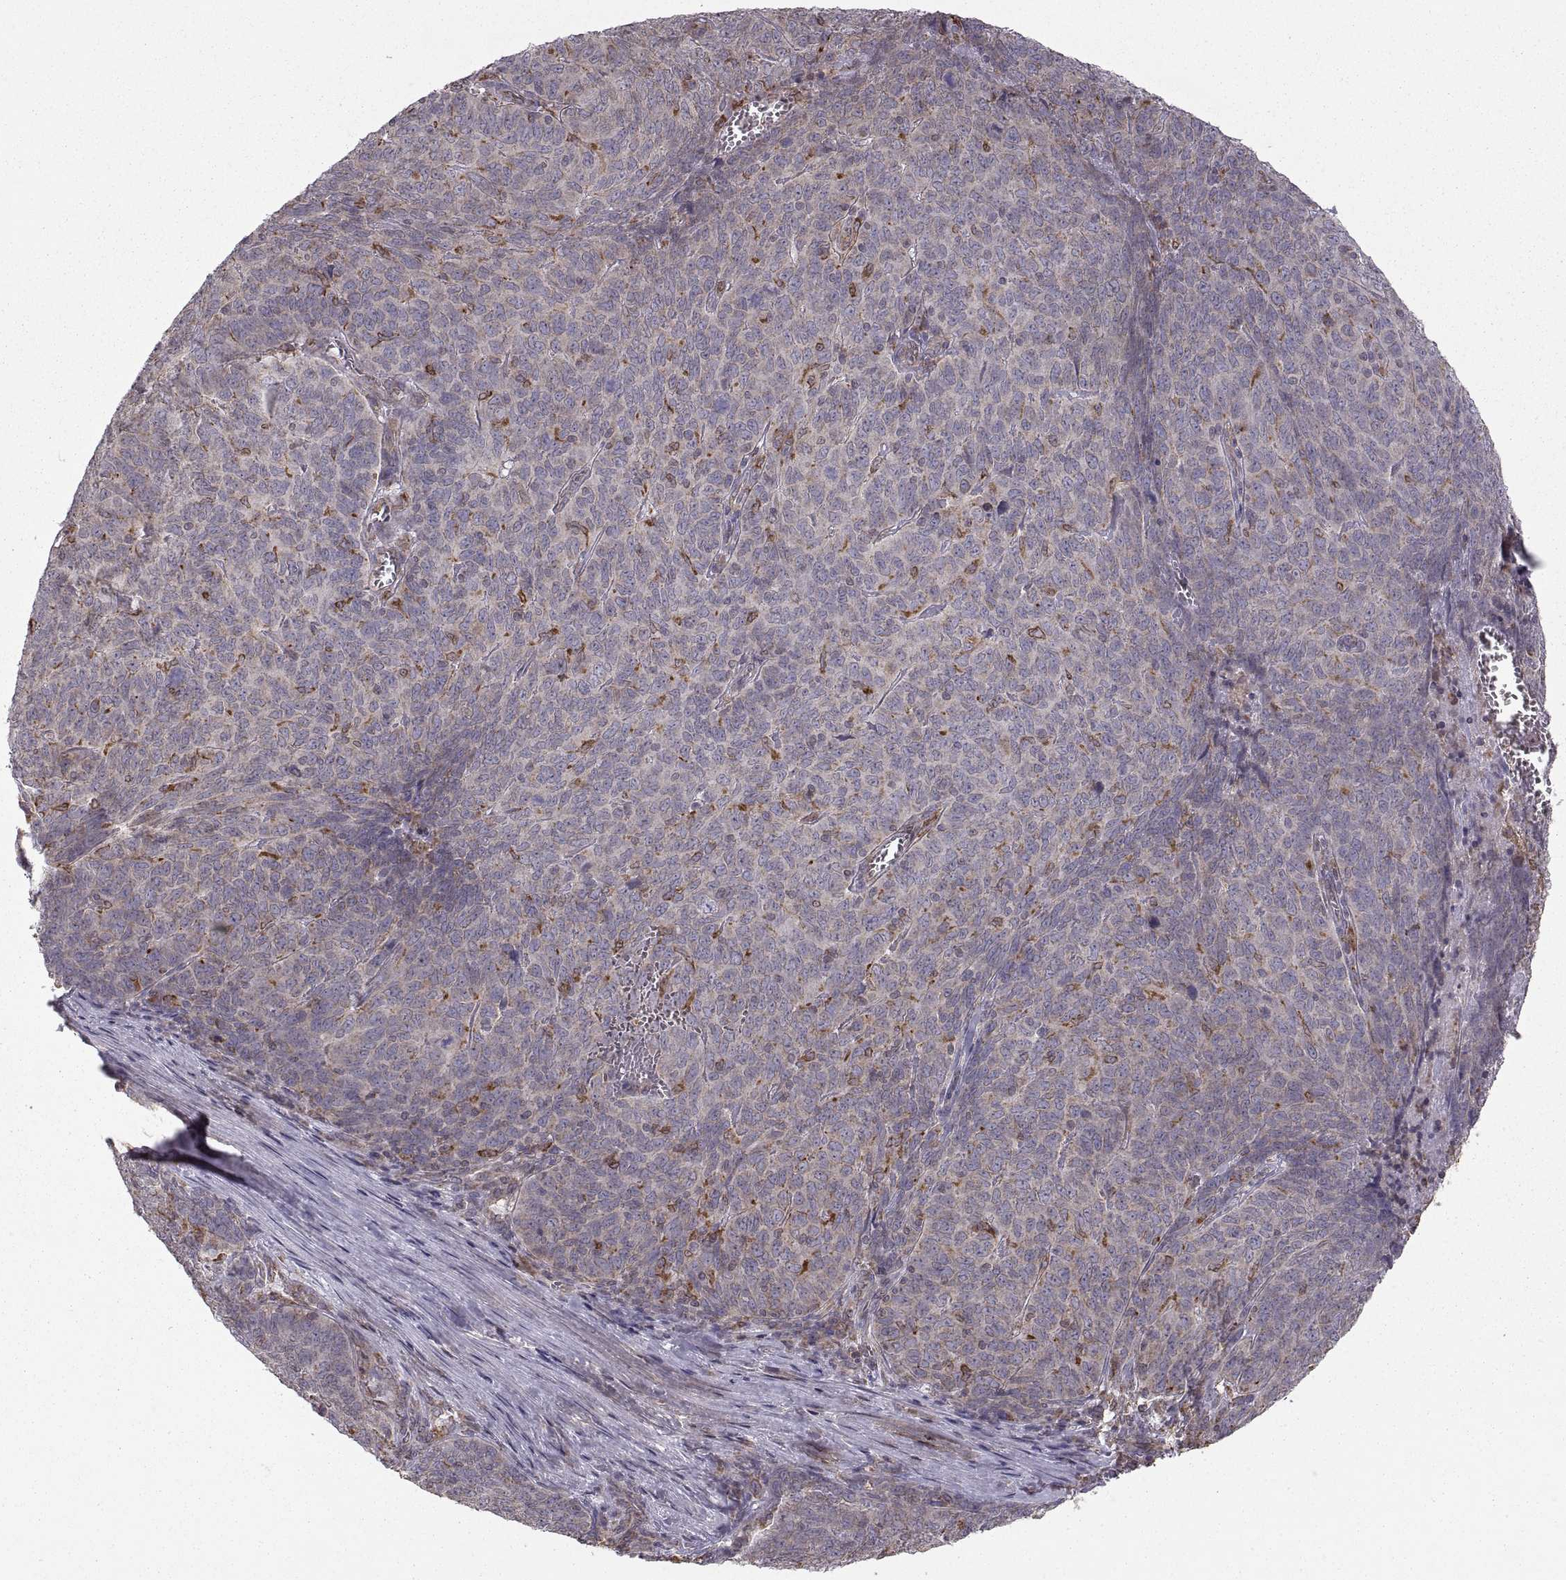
{"staining": {"intensity": "moderate", "quantity": "<25%", "location": "cytoplasmic/membranous"}, "tissue": "skin cancer", "cell_type": "Tumor cells", "image_type": "cancer", "snomed": [{"axis": "morphology", "description": "Squamous cell carcinoma, NOS"}, {"axis": "topography", "description": "Skin"}, {"axis": "topography", "description": "Anal"}], "caption": "This is a photomicrograph of immunohistochemistry (IHC) staining of skin cancer, which shows moderate staining in the cytoplasmic/membranous of tumor cells.", "gene": "PDIA3", "patient": {"sex": "female", "age": 51}}